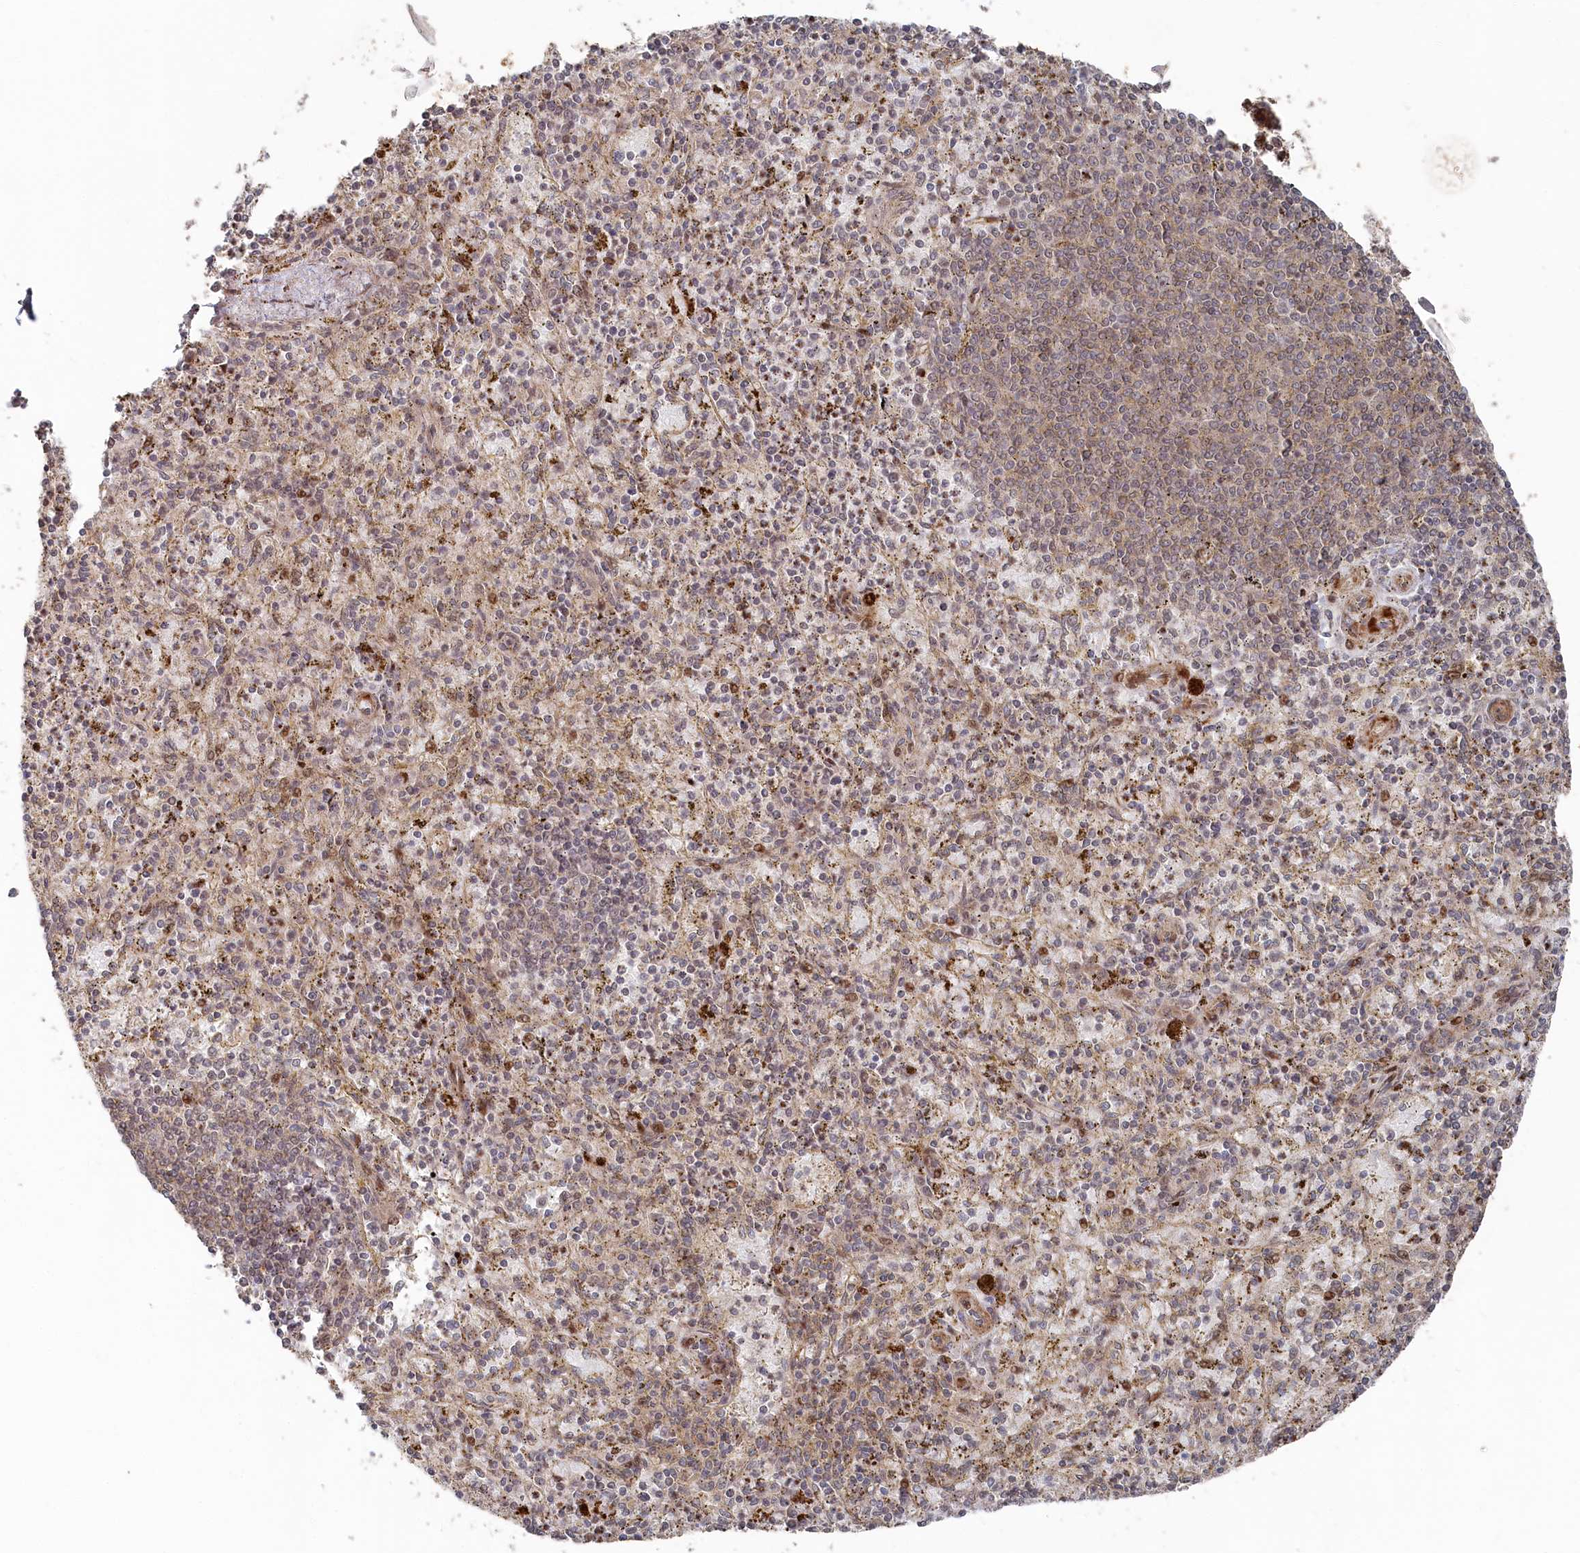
{"staining": {"intensity": "moderate", "quantity": "25%-75%", "location": "cytoplasmic/membranous,nuclear"}, "tissue": "spleen", "cell_type": "Cells in red pulp", "image_type": "normal", "snomed": [{"axis": "morphology", "description": "Normal tissue, NOS"}, {"axis": "topography", "description": "Spleen"}], "caption": "Immunohistochemical staining of unremarkable human spleen displays moderate cytoplasmic/membranous,nuclear protein expression in approximately 25%-75% of cells in red pulp.", "gene": "POLR3A", "patient": {"sex": "male", "age": 72}}